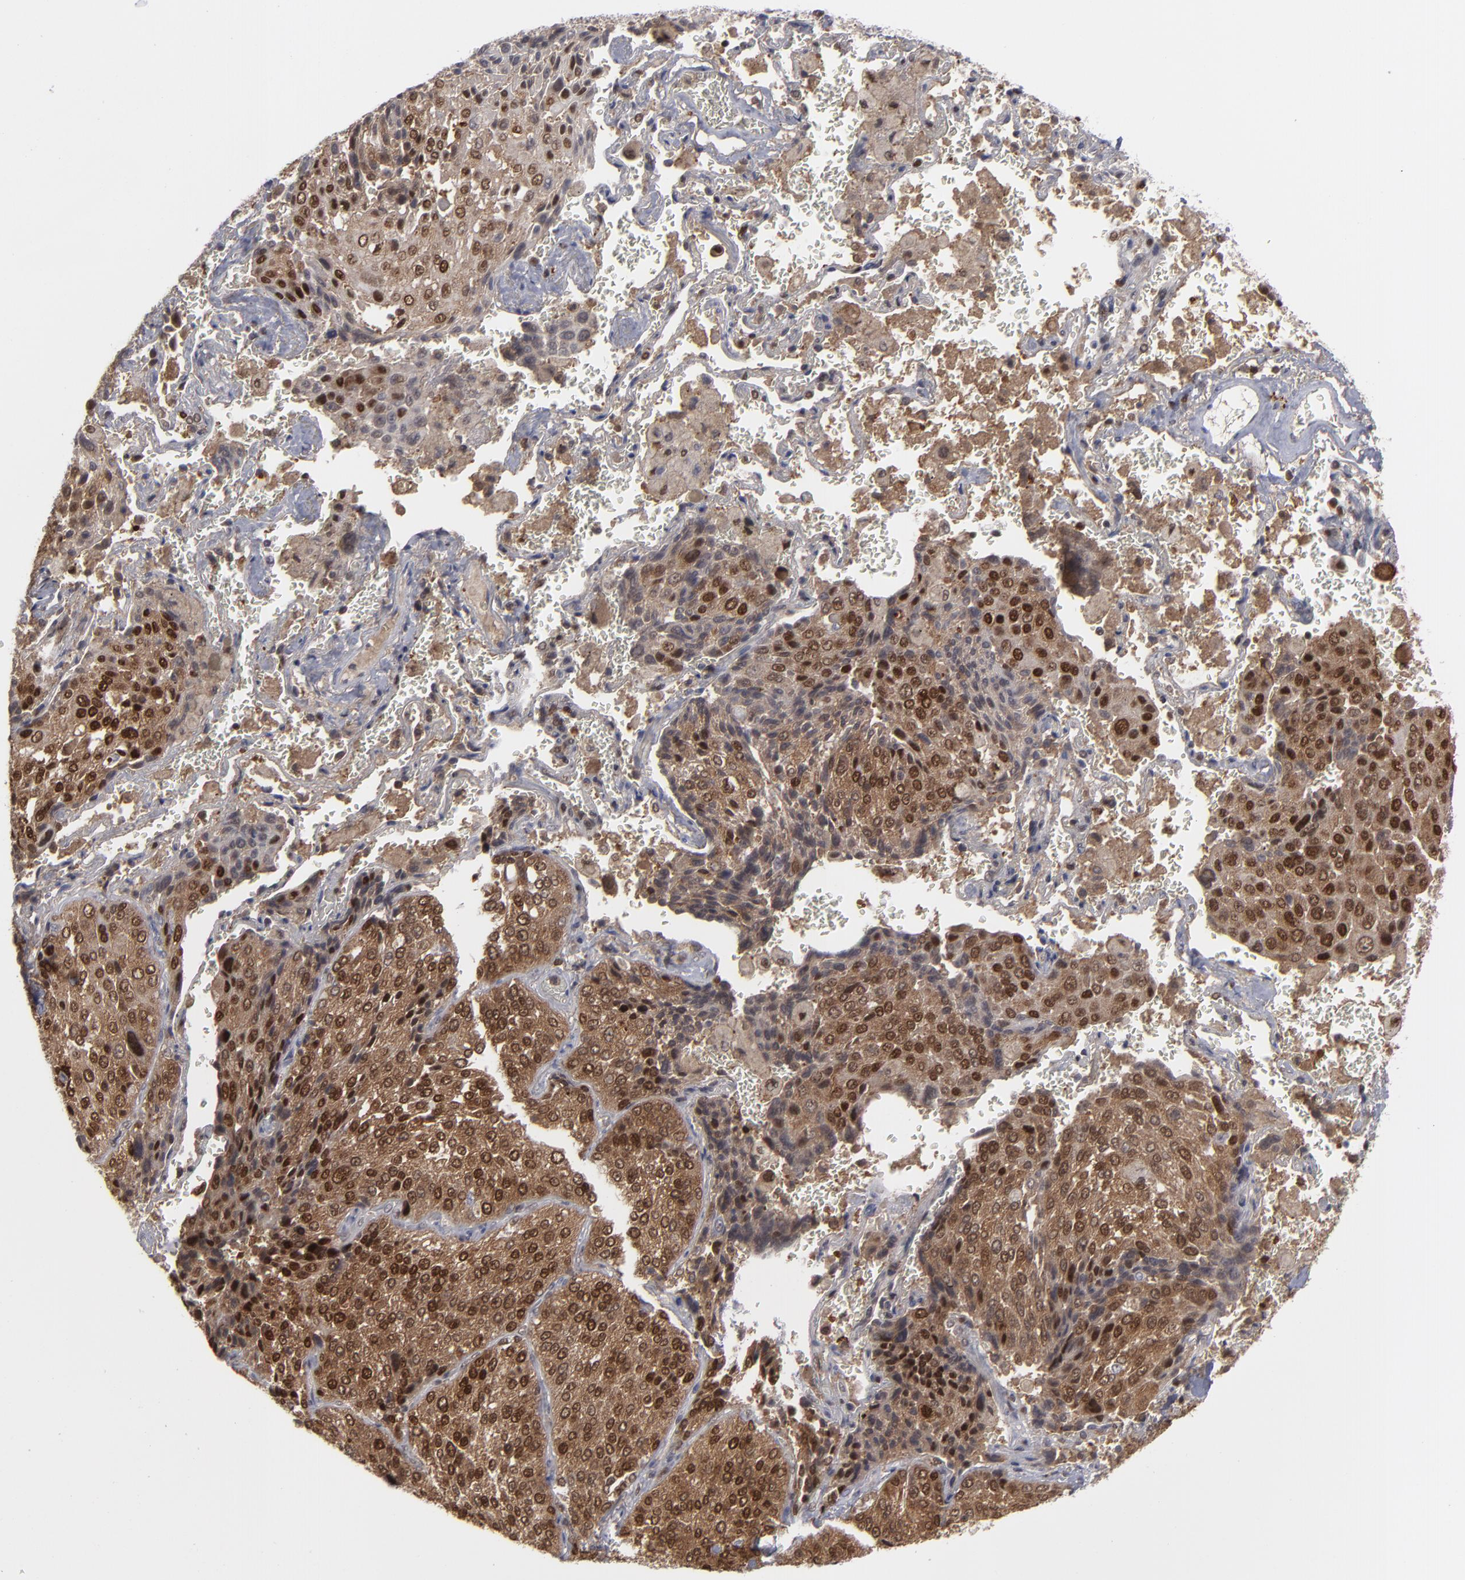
{"staining": {"intensity": "moderate", "quantity": ">75%", "location": "cytoplasmic/membranous,nuclear"}, "tissue": "lung cancer", "cell_type": "Tumor cells", "image_type": "cancer", "snomed": [{"axis": "morphology", "description": "Squamous cell carcinoma, NOS"}, {"axis": "topography", "description": "Lung"}], "caption": "A medium amount of moderate cytoplasmic/membranous and nuclear positivity is present in about >75% of tumor cells in lung squamous cell carcinoma tissue.", "gene": "GSR", "patient": {"sex": "male", "age": 54}}